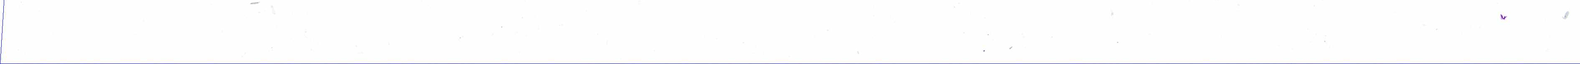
{"staining": {"intensity": "negative", "quantity": "none", "location": "none"}, "tissue": "adipose tissue", "cell_type": "Adipocytes", "image_type": "normal", "snomed": [{"axis": "morphology", "description": "Normal tissue, NOS"}, {"axis": "topography", "description": "Breast"}], "caption": "The micrograph shows no significant expression in adipocytes of adipose tissue.", "gene": "INHA", "patient": {"sex": "female", "age": 45}}